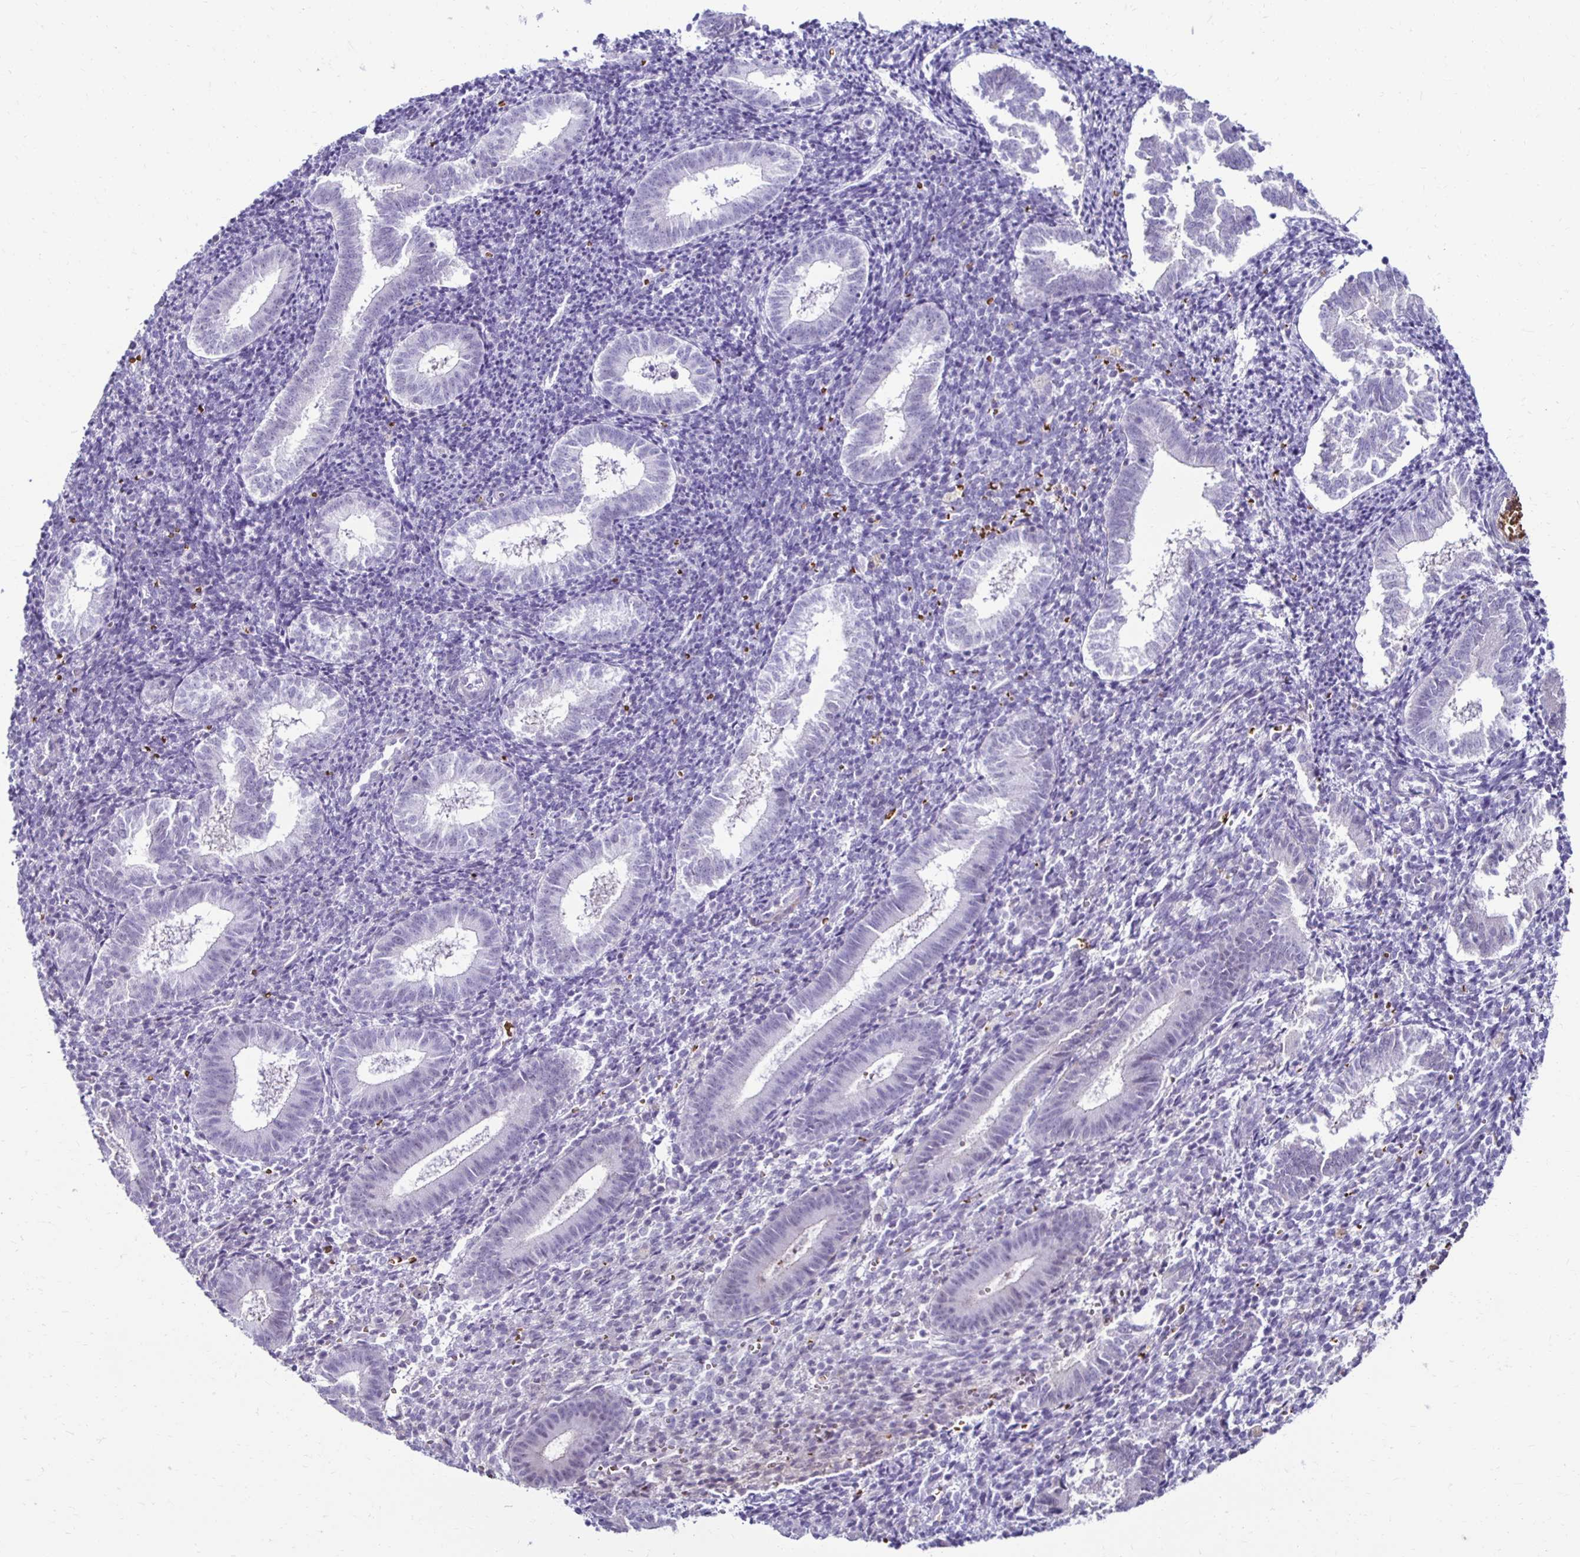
{"staining": {"intensity": "negative", "quantity": "none", "location": "none"}, "tissue": "endometrium", "cell_type": "Cells in endometrial stroma", "image_type": "normal", "snomed": [{"axis": "morphology", "description": "Normal tissue, NOS"}, {"axis": "topography", "description": "Endometrium"}], "caption": "DAB (3,3'-diaminobenzidine) immunohistochemical staining of unremarkable endometrium exhibits no significant positivity in cells in endometrial stroma. The staining was performed using DAB (3,3'-diaminobenzidine) to visualize the protein expression in brown, while the nuclei were stained in blue with hematoxylin (Magnification: 20x).", "gene": "RHBDL3", "patient": {"sex": "female", "age": 25}}